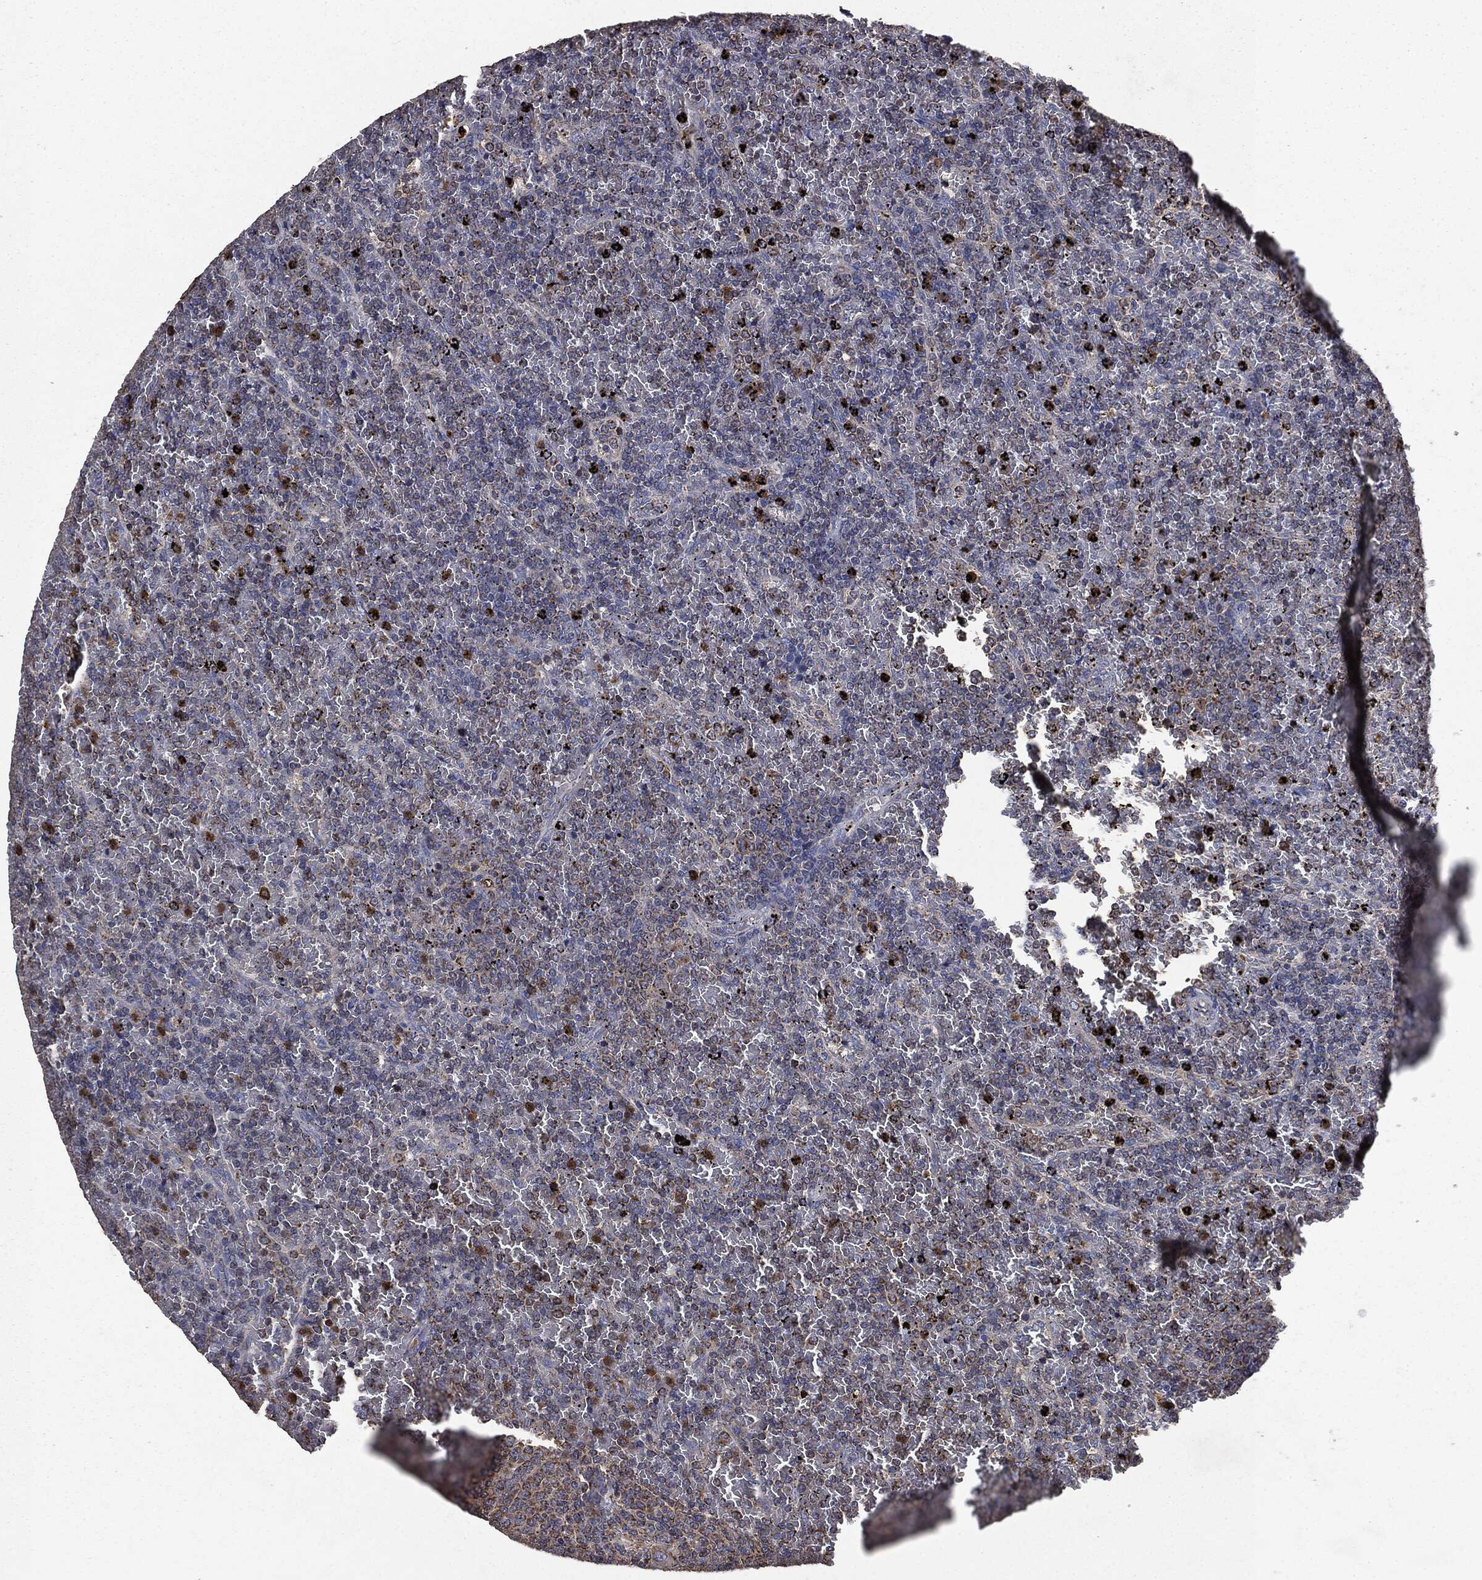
{"staining": {"intensity": "moderate", "quantity": "<25%", "location": "cytoplasmic/membranous"}, "tissue": "lymphoma", "cell_type": "Tumor cells", "image_type": "cancer", "snomed": [{"axis": "morphology", "description": "Malignant lymphoma, non-Hodgkin's type, Low grade"}, {"axis": "topography", "description": "Spleen"}], "caption": "Immunohistochemistry (IHC) image of neoplastic tissue: lymphoma stained using IHC shows low levels of moderate protein expression localized specifically in the cytoplasmic/membranous of tumor cells, appearing as a cytoplasmic/membranous brown color.", "gene": "MAPK6", "patient": {"sex": "female", "age": 77}}